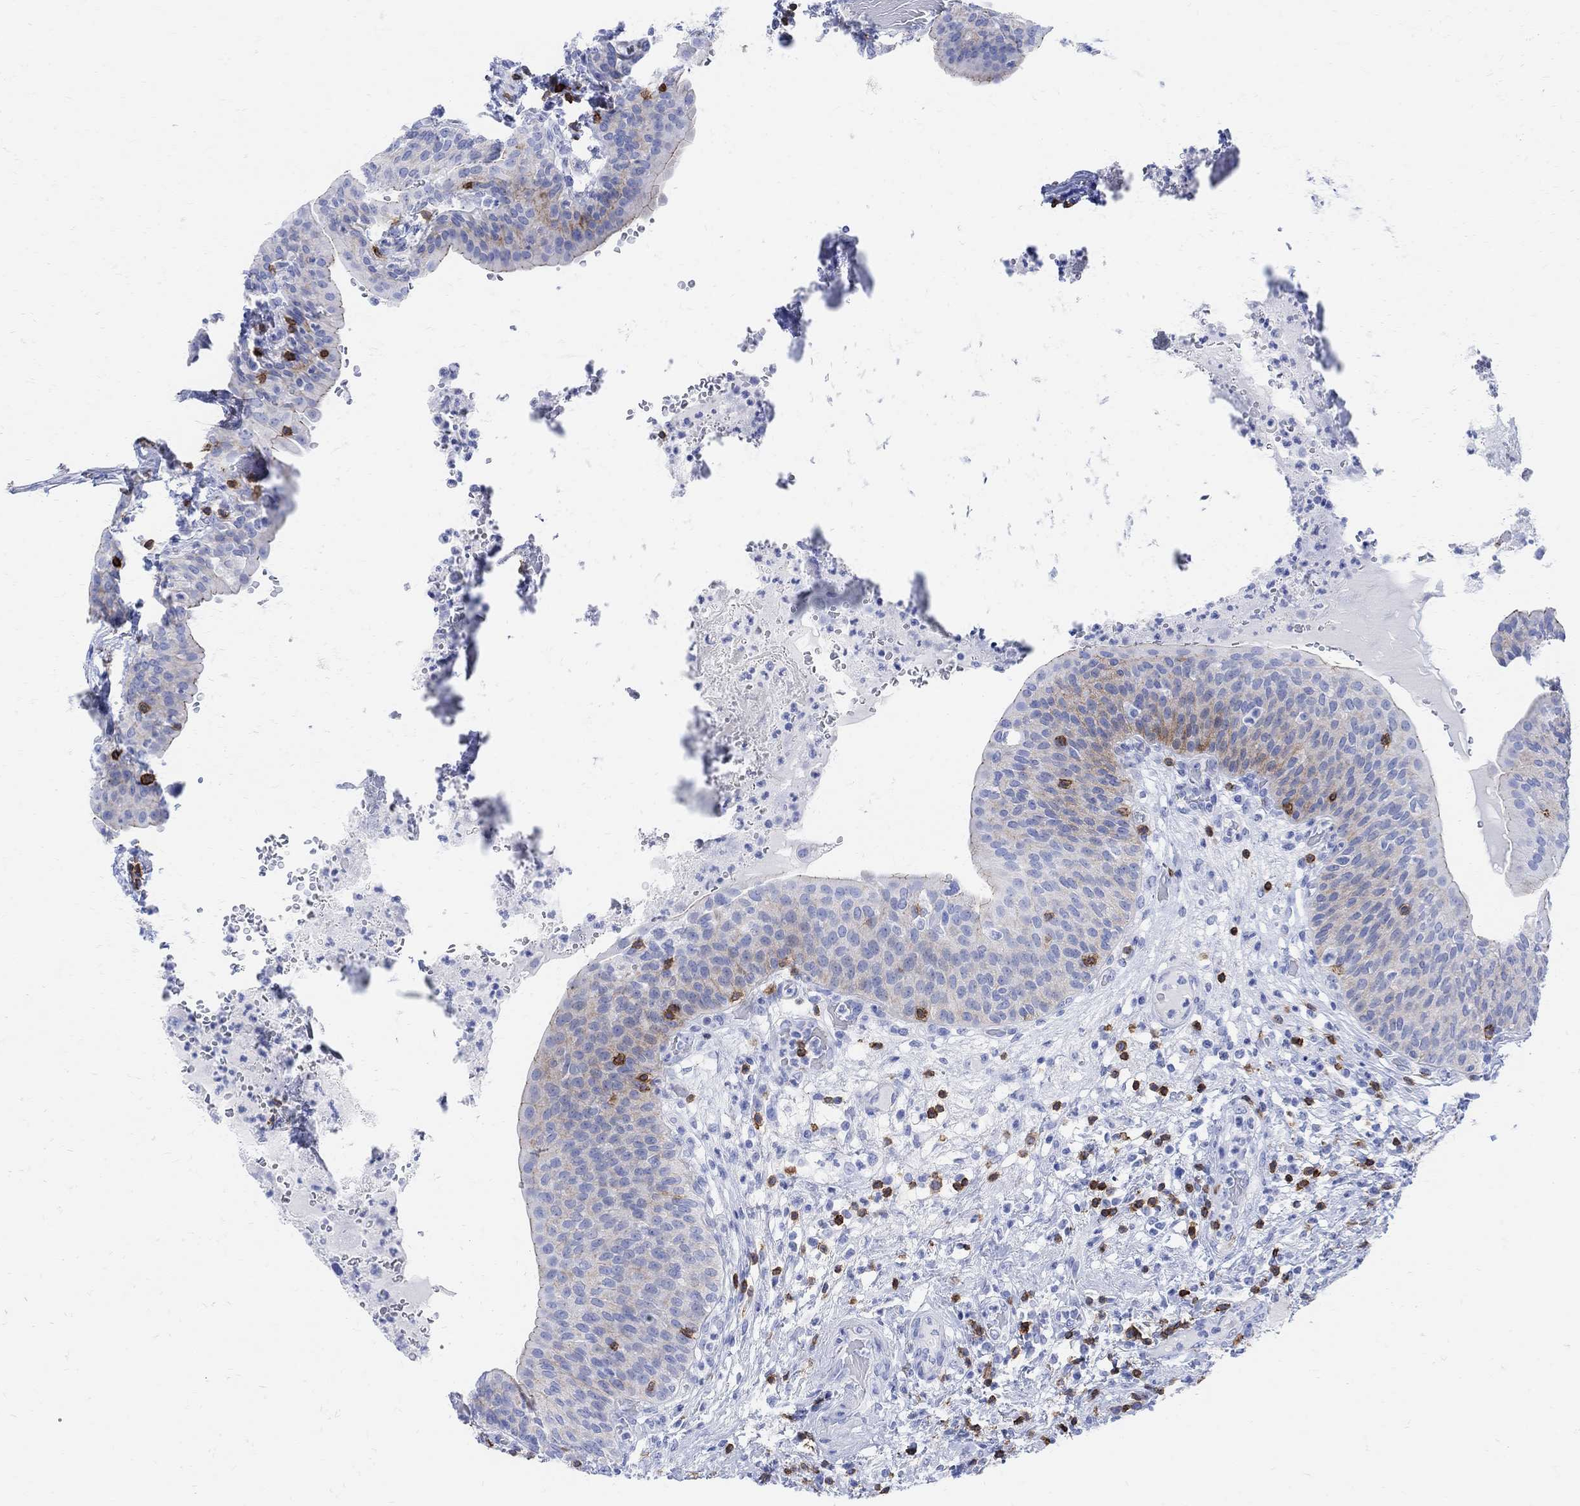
{"staining": {"intensity": "negative", "quantity": "none", "location": "none"}, "tissue": "urinary bladder", "cell_type": "Urothelial cells", "image_type": "normal", "snomed": [{"axis": "morphology", "description": "Normal tissue, NOS"}, {"axis": "topography", "description": "Urinary bladder"}], "caption": "Immunohistochemistry micrograph of unremarkable urinary bladder stained for a protein (brown), which exhibits no staining in urothelial cells.", "gene": "GPR65", "patient": {"sex": "male", "age": 66}}